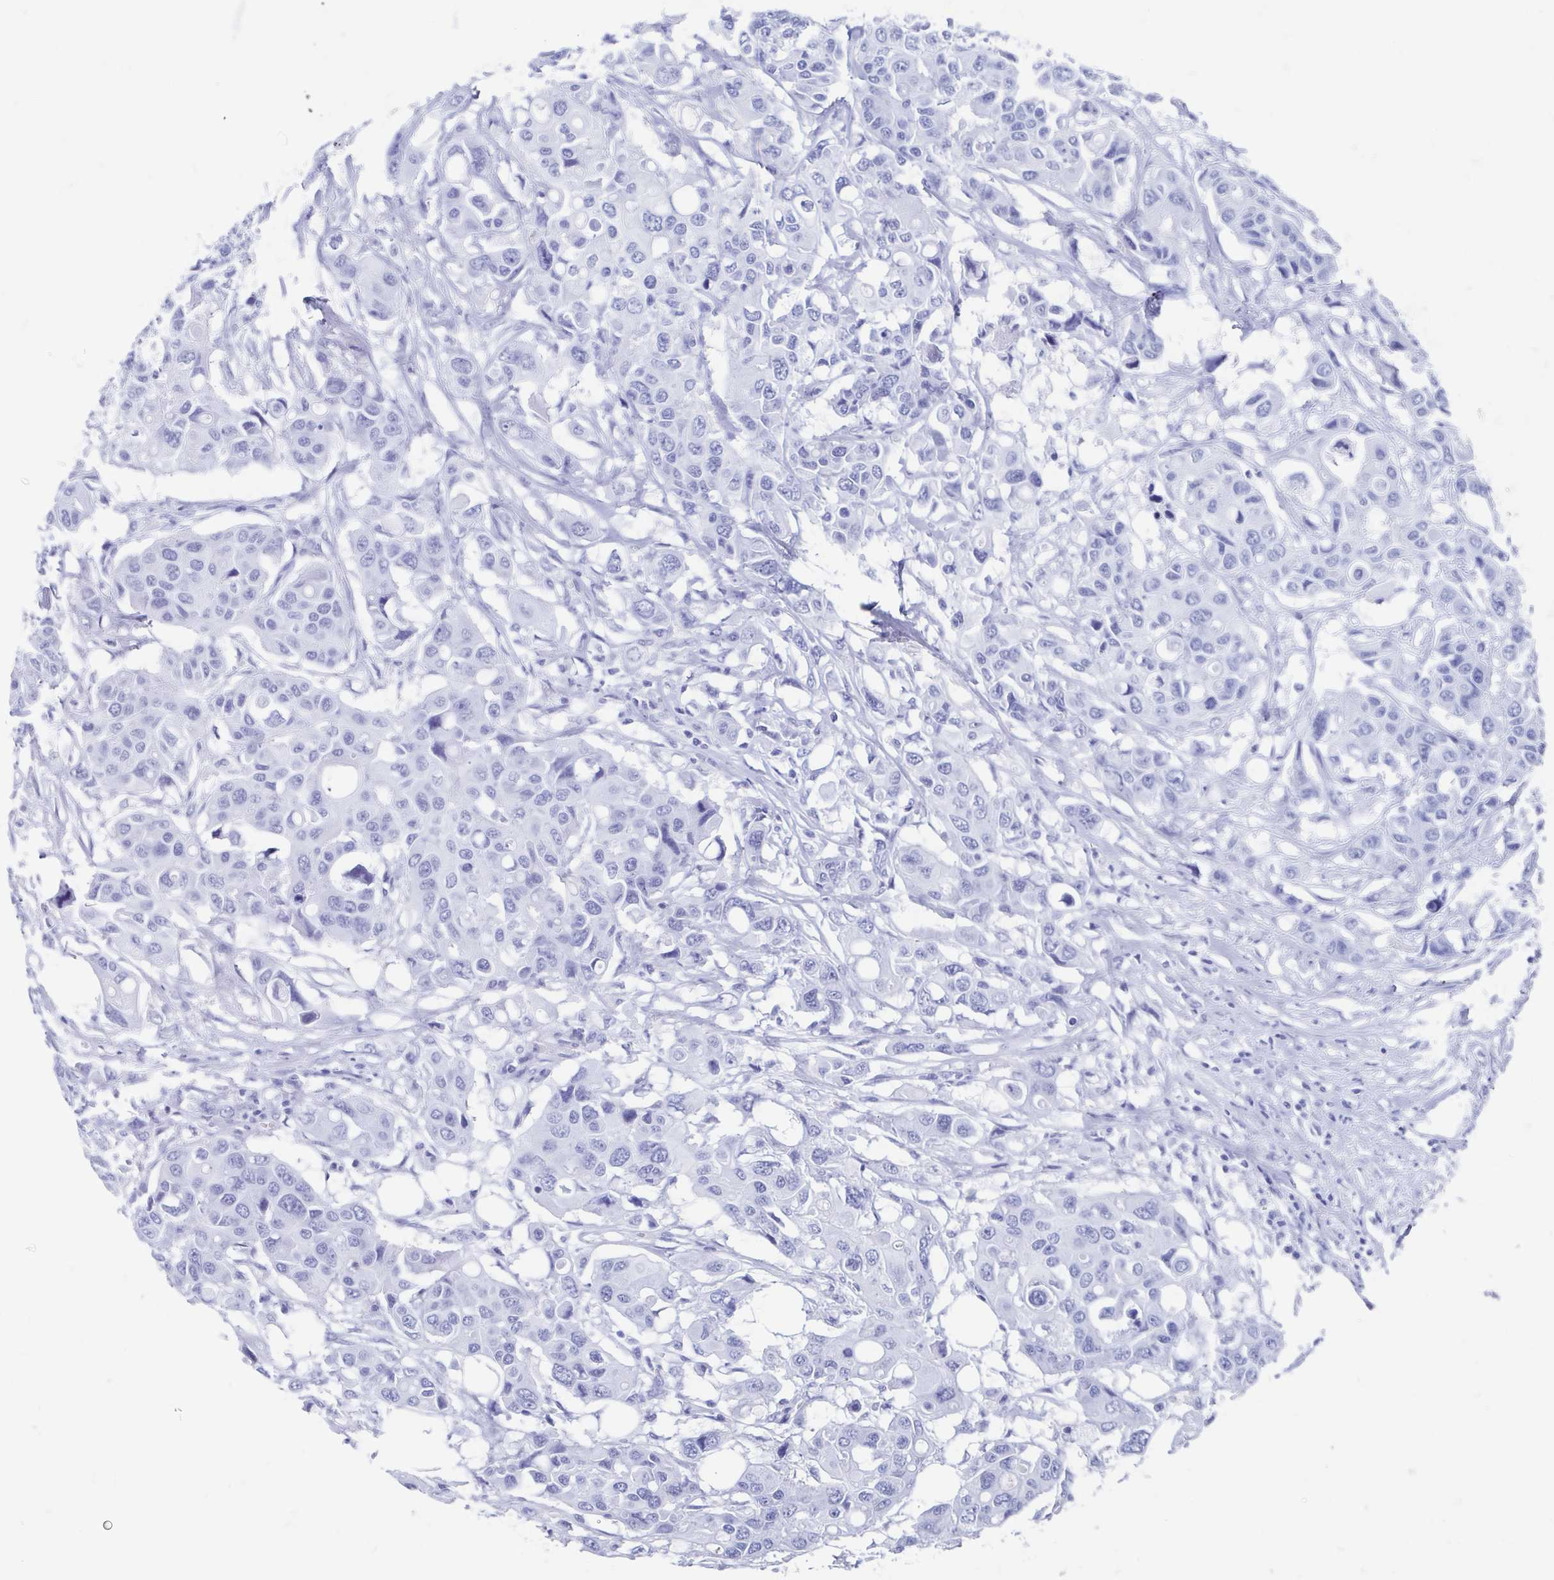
{"staining": {"intensity": "negative", "quantity": "none", "location": "none"}, "tissue": "colorectal cancer", "cell_type": "Tumor cells", "image_type": "cancer", "snomed": [{"axis": "morphology", "description": "Adenocarcinoma, NOS"}, {"axis": "topography", "description": "Colon"}], "caption": "Tumor cells show no significant expression in colorectal cancer (adenocarcinoma).", "gene": "HDGFL1", "patient": {"sex": "male", "age": 77}}